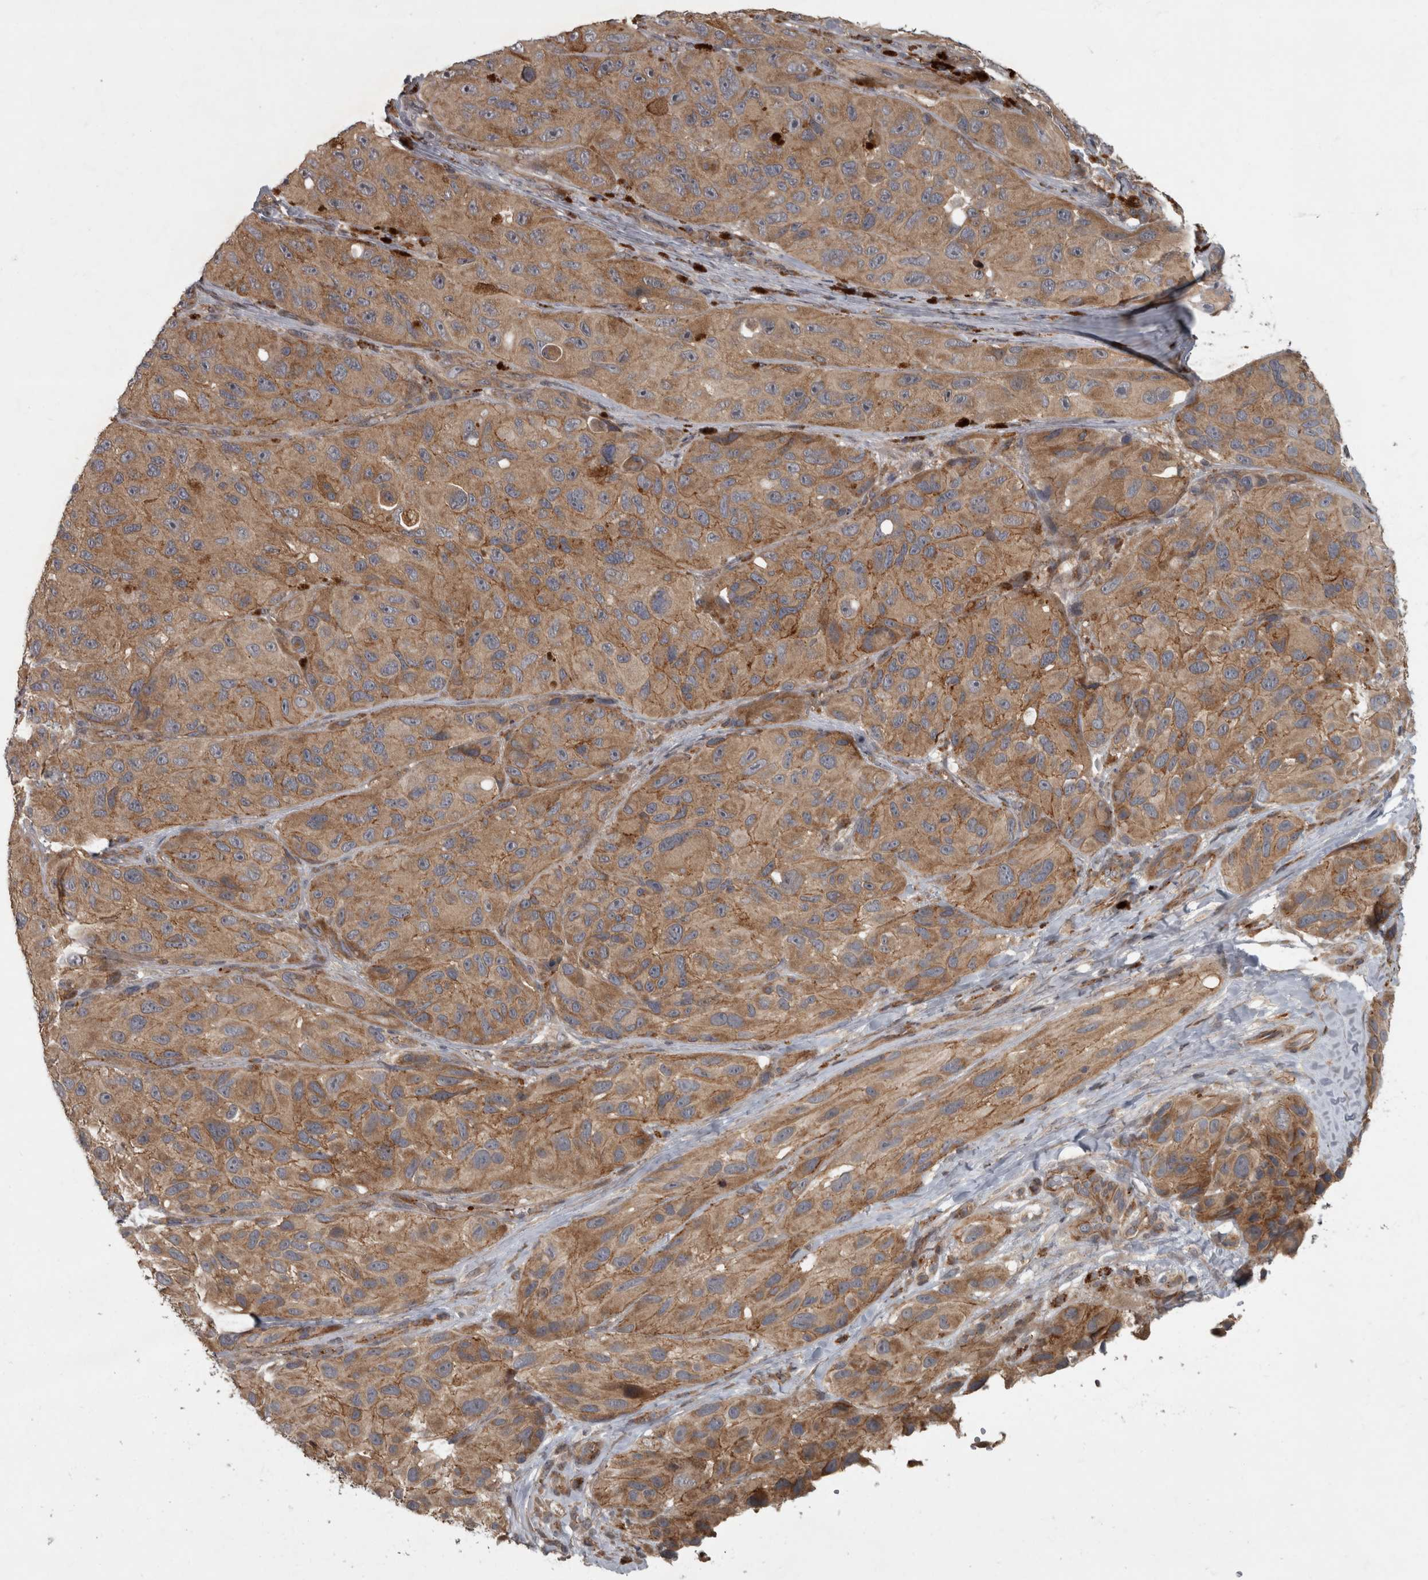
{"staining": {"intensity": "moderate", "quantity": ">75%", "location": "cytoplasmic/membranous"}, "tissue": "melanoma", "cell_type": "Tumor cells", "image_type": "cancer", "snomed": [{"axis": "morphology", "description": "Malignant melanoma, NOS"}, {"axis": "topography", "description": "Skin"}], "caption": "An image showing moderate cytoplasmic/membranous expression in about >75% of tumor cells in melanoma, as visualized by brown immunohistochemical staining.", "gene": "VEGFD", "patient": {"sex": "female", "age": 73}}